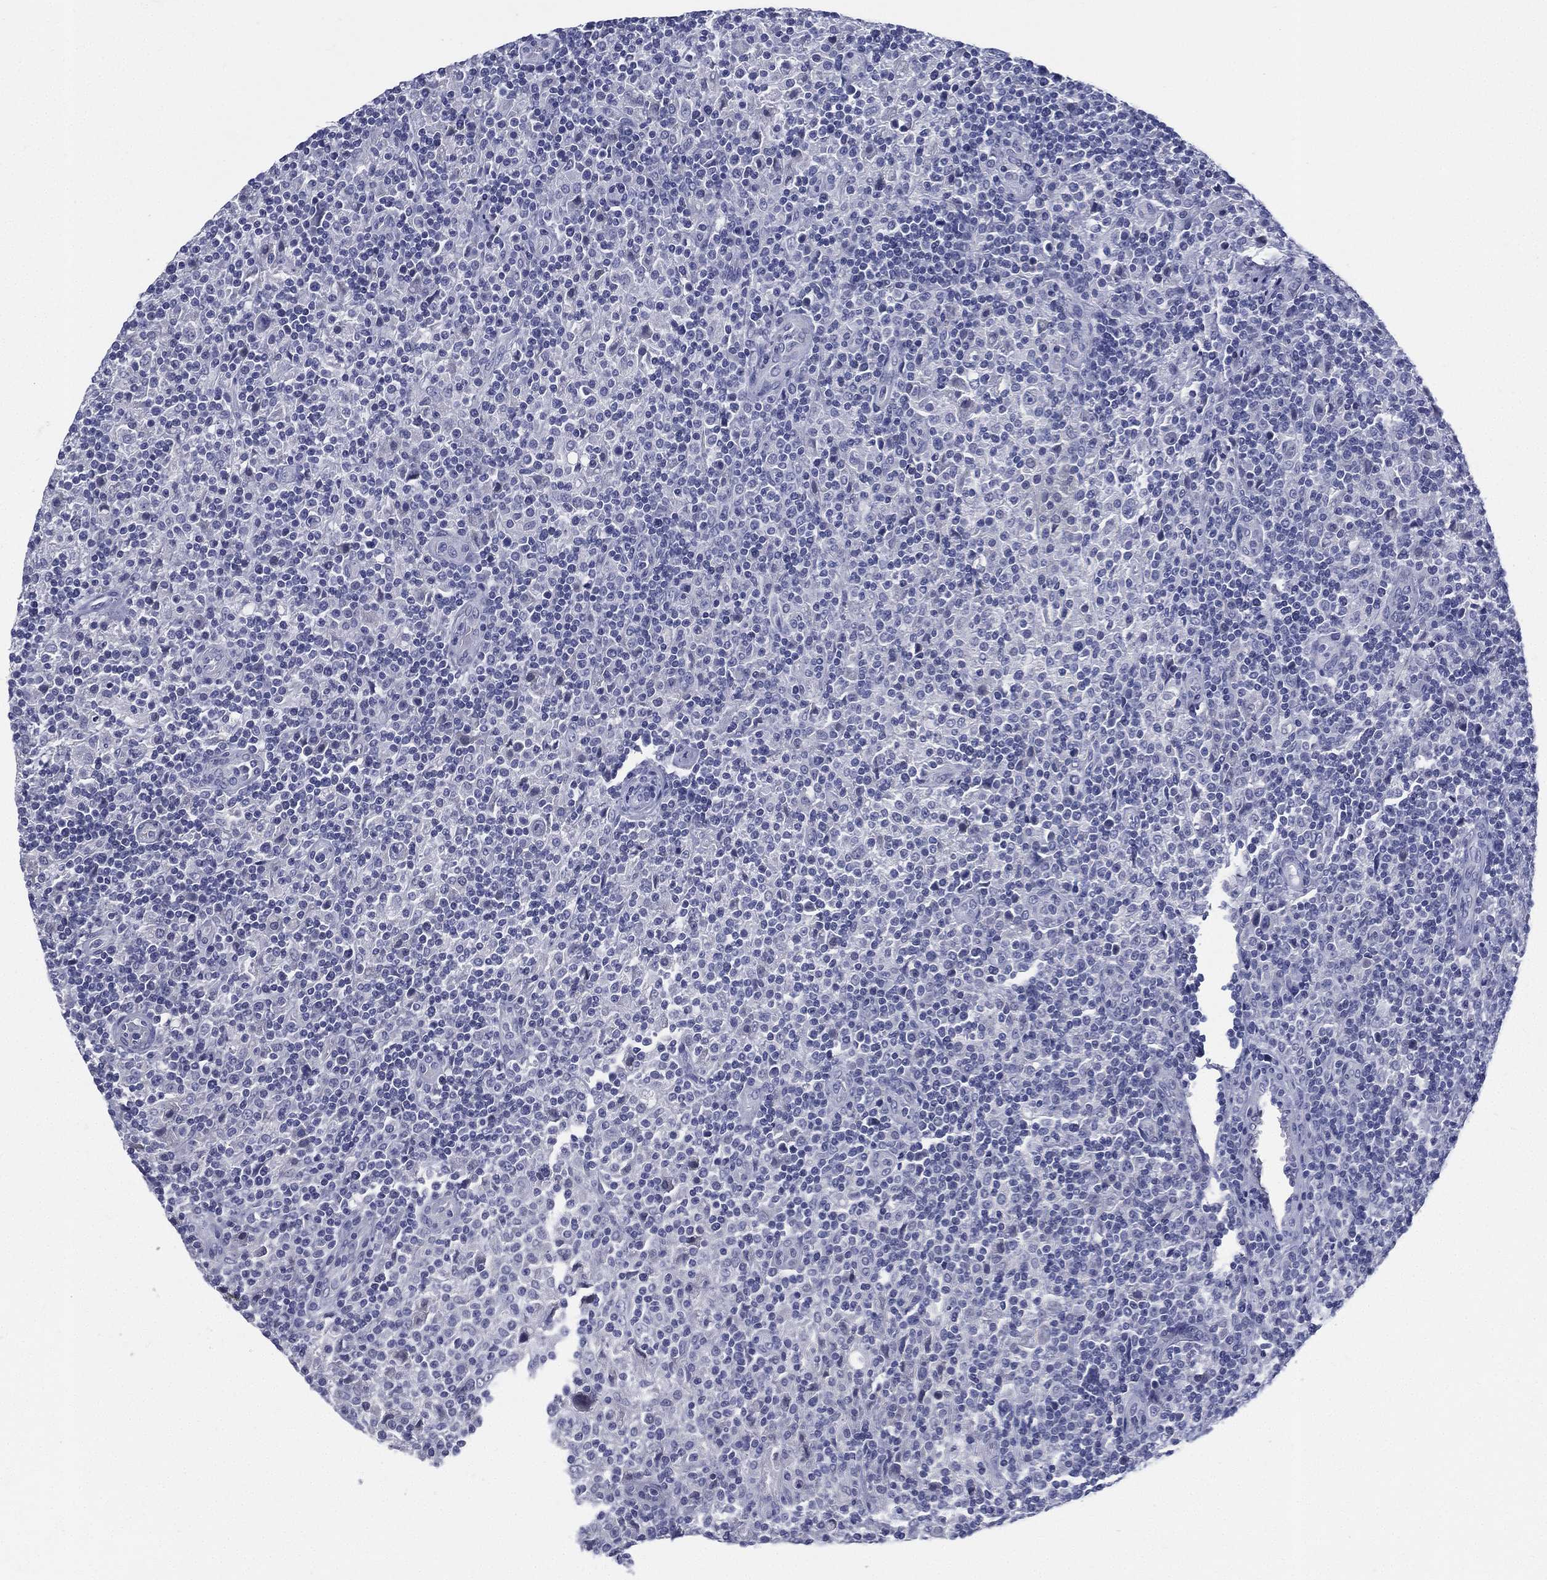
{"staining": {"intensity": "negative", "quantity": "none", "location": "none"}, "tissue": "lymphoma", "cell_type": "Tumor cells", "image_type": "cancer", "snomed": [{"axis": "morphology", "description": "Hodgkin's disease, NOS"}, {"axis": "topography", "description": "Lymph node"}], "caption": "Lymphoma was stained to show a protein in brown. There is no significant expression in tumor cells.", "gene": "RSPH4A", "patient": {"sex": "male", "age": 70}}